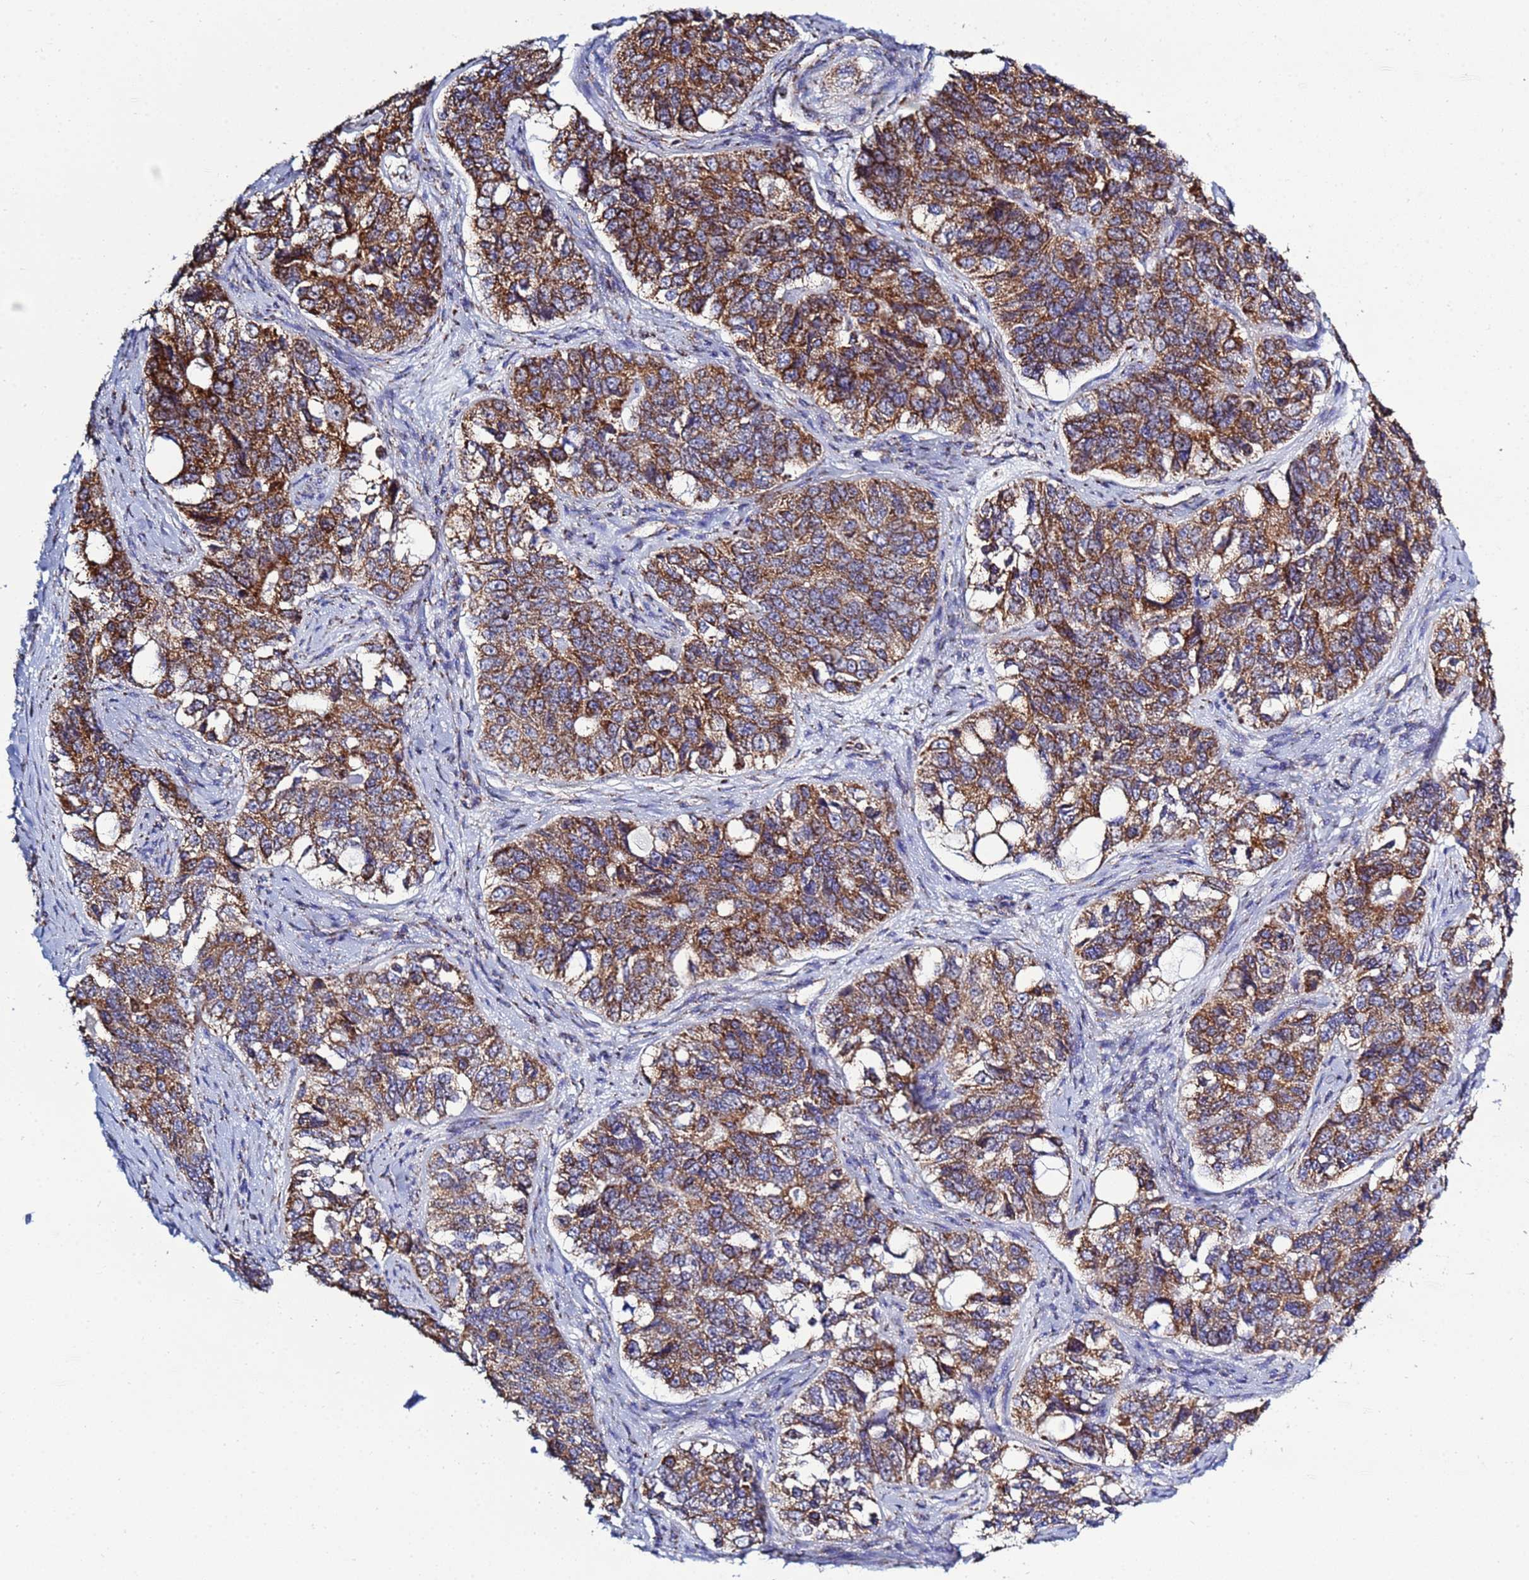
{"staining": {"intensity": "strong", "quantity": ">75%", "location": "cytoplasmic/membranous"}, "tissue": "ovarian cancer", "cell_type": "Tumor cells", "image_type": "cancer", "snomed": [{"axis": "morphology", "description": "Carcinoma, endometroid"}, {"axis": "topography", "description": "Ovary"}], "caption": "Ovarian cancer (endometroid carcinoma) stained with DAB (3,3'-diaminobenzidine) immunohistochemistry (IHC) exhibits high levels of strong cytoplasmic/membranous expression in about >75% of tumor cells. The staining is performed using DAB brown chromogen to label protein expression. The nuclei are counter-stained blue using hematoxylin.", "gene": "COQ4", "patient": {"sex": "female", "age": 51}}